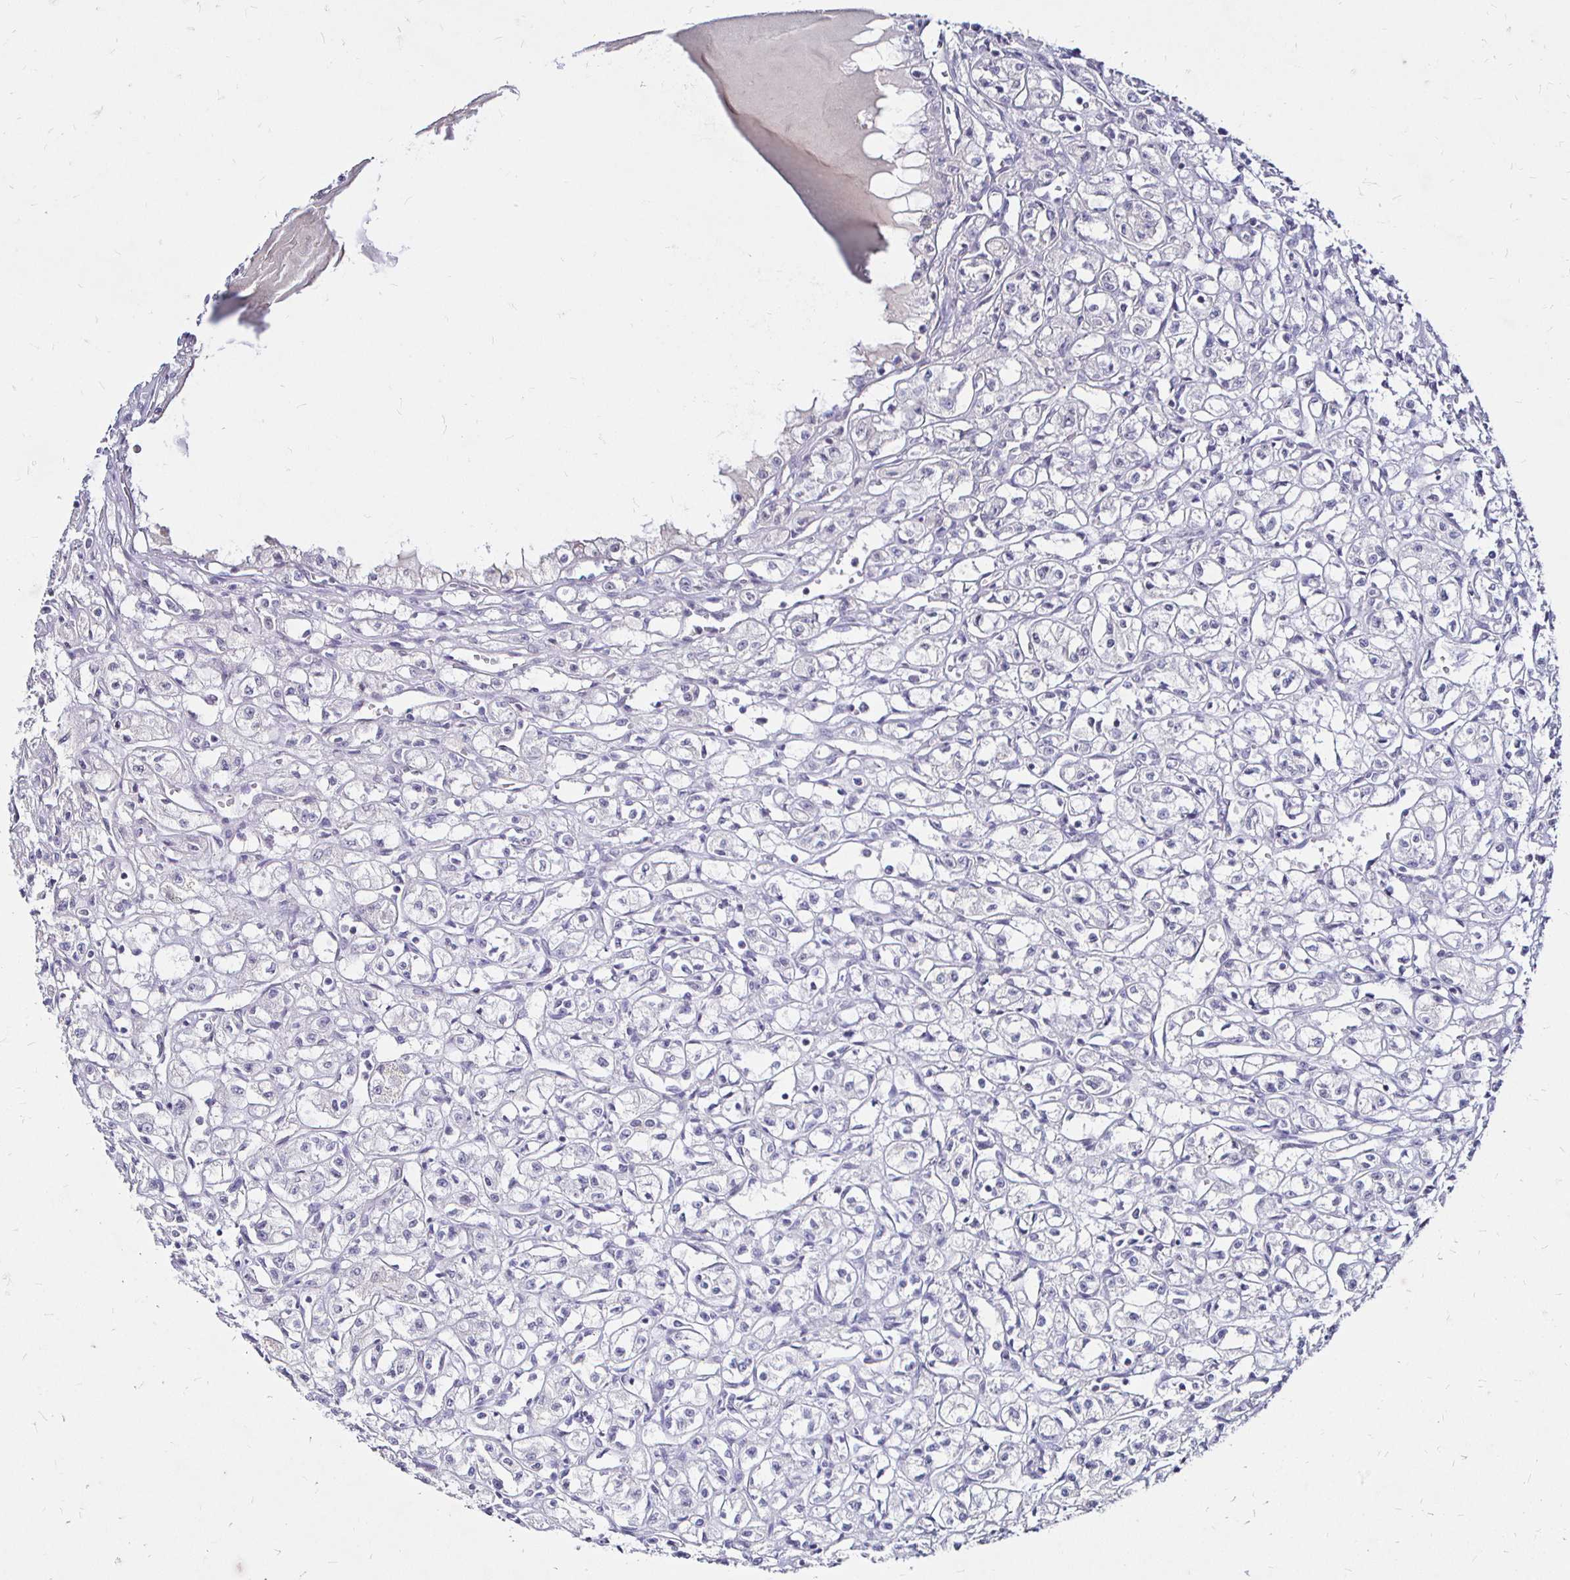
{"staining": {"intensity": "negative", "quantity": "none", "location": "none"}, "tissue": "renal cancer", "cell_type": "Tumor cells", "image_type": "cancer", "snomed": [{"axis": "morphology", "description": "Adenocarcinoma, NOS"}, {"axis": "topography", "description": "Kidney"}], "caption": "Micrograph shows no significant protein positivity in tumor cells of renal adenocarcinoma.", "gene": "SIN3A", "patient": {"sex": "male", "age": 56}}